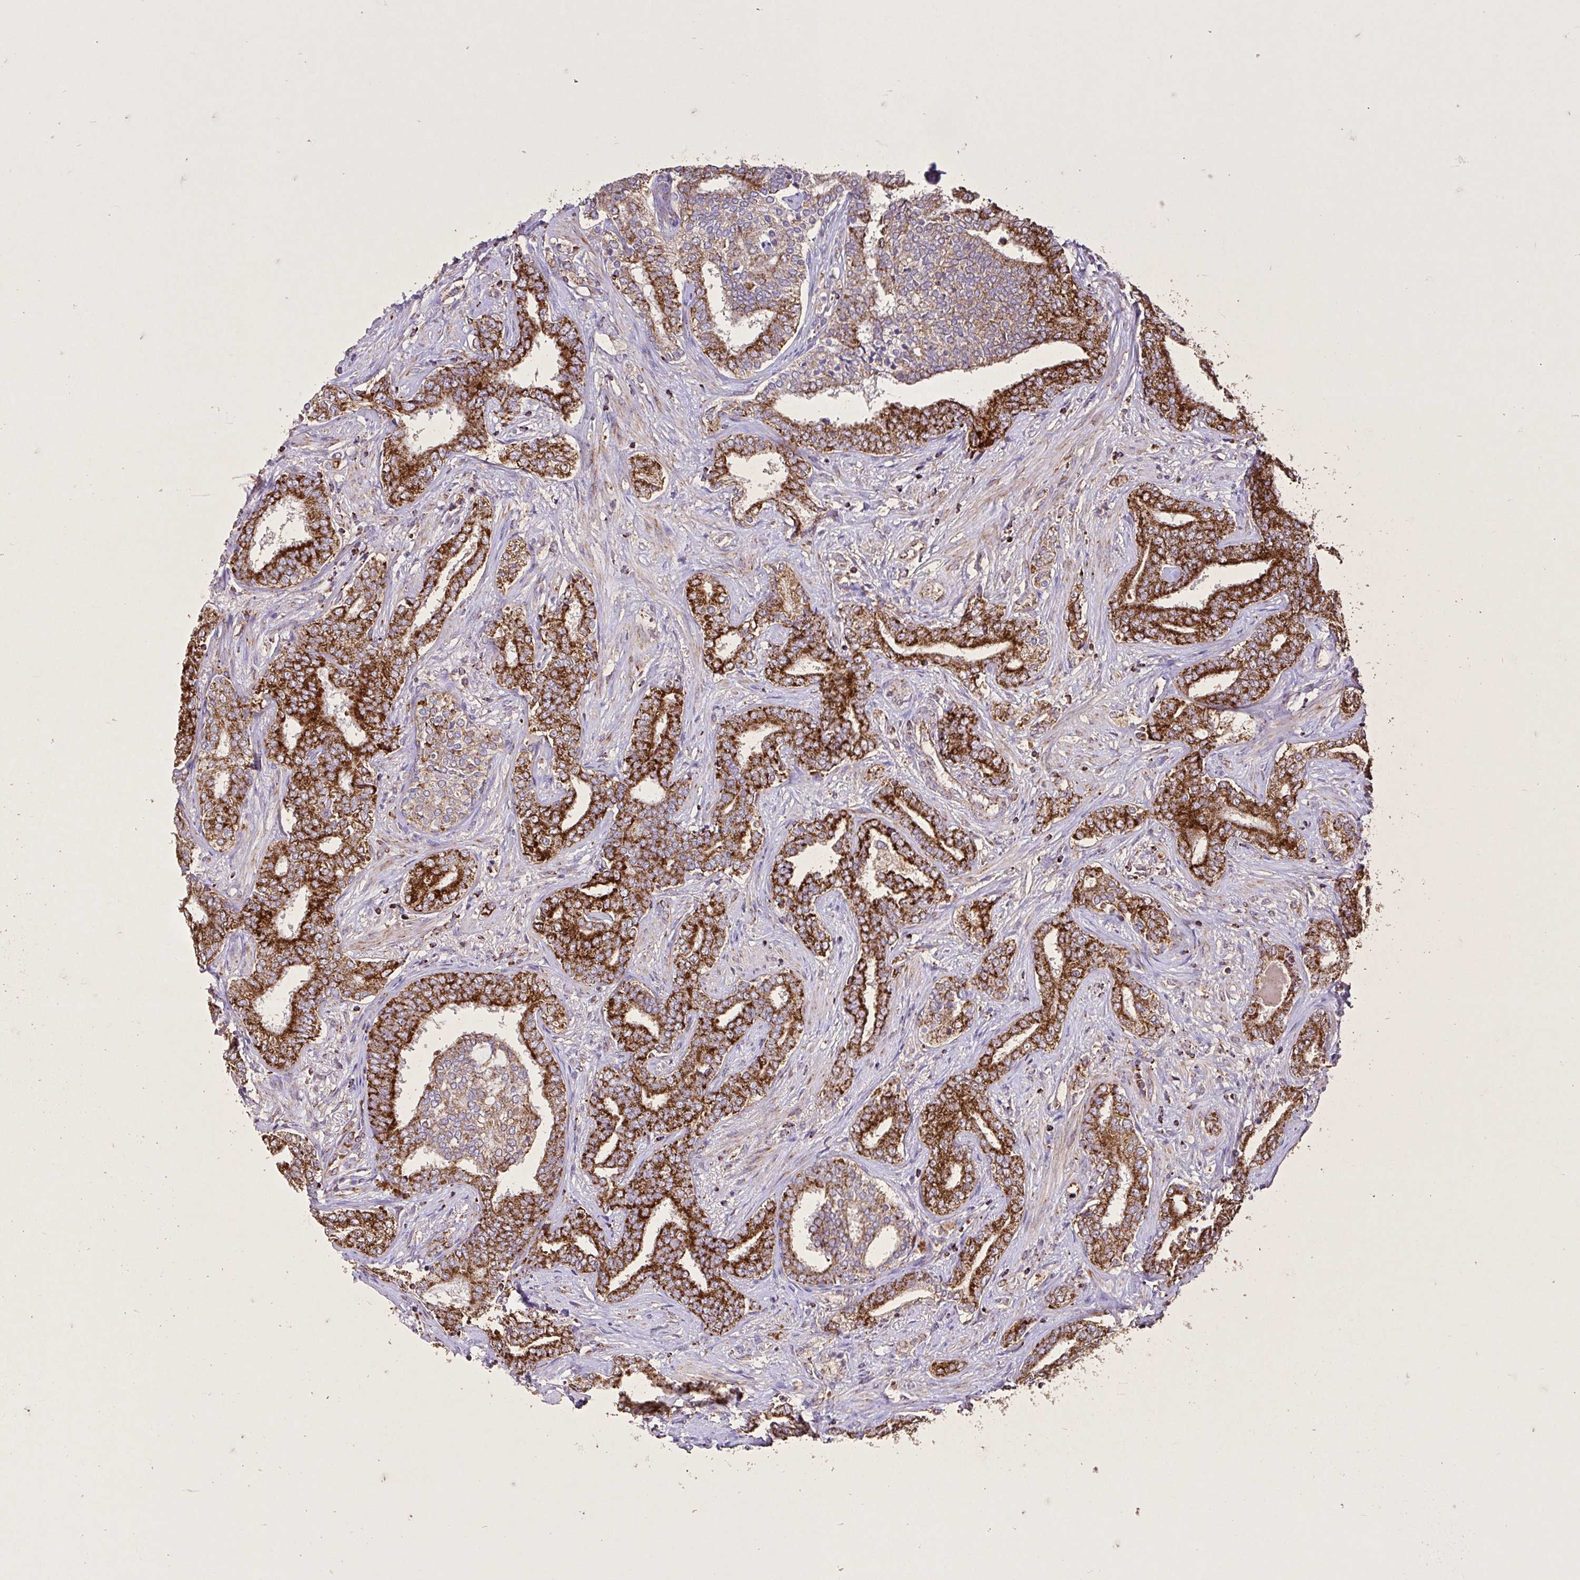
{"staining": {"intensity": "strong", "quantity": ">75%", "location": "cytoplasmic/membranous"}, "tissue": "prostate cancer", "cell_type": "Tumor cells", "image_type": "cancer", "snomed": [{"axis": "morphology", "description": "Adenocarcinoma, High grade"}, {"axis": "topography", "description": "Prostate"}], "caption": "A histopathology image of human prostate cancer stained for a protein displays strong cytoplasmic/membranous brown staining in tumor cells.", "gene": "AGK", "patient": {"sex": "male", "age": 72}}